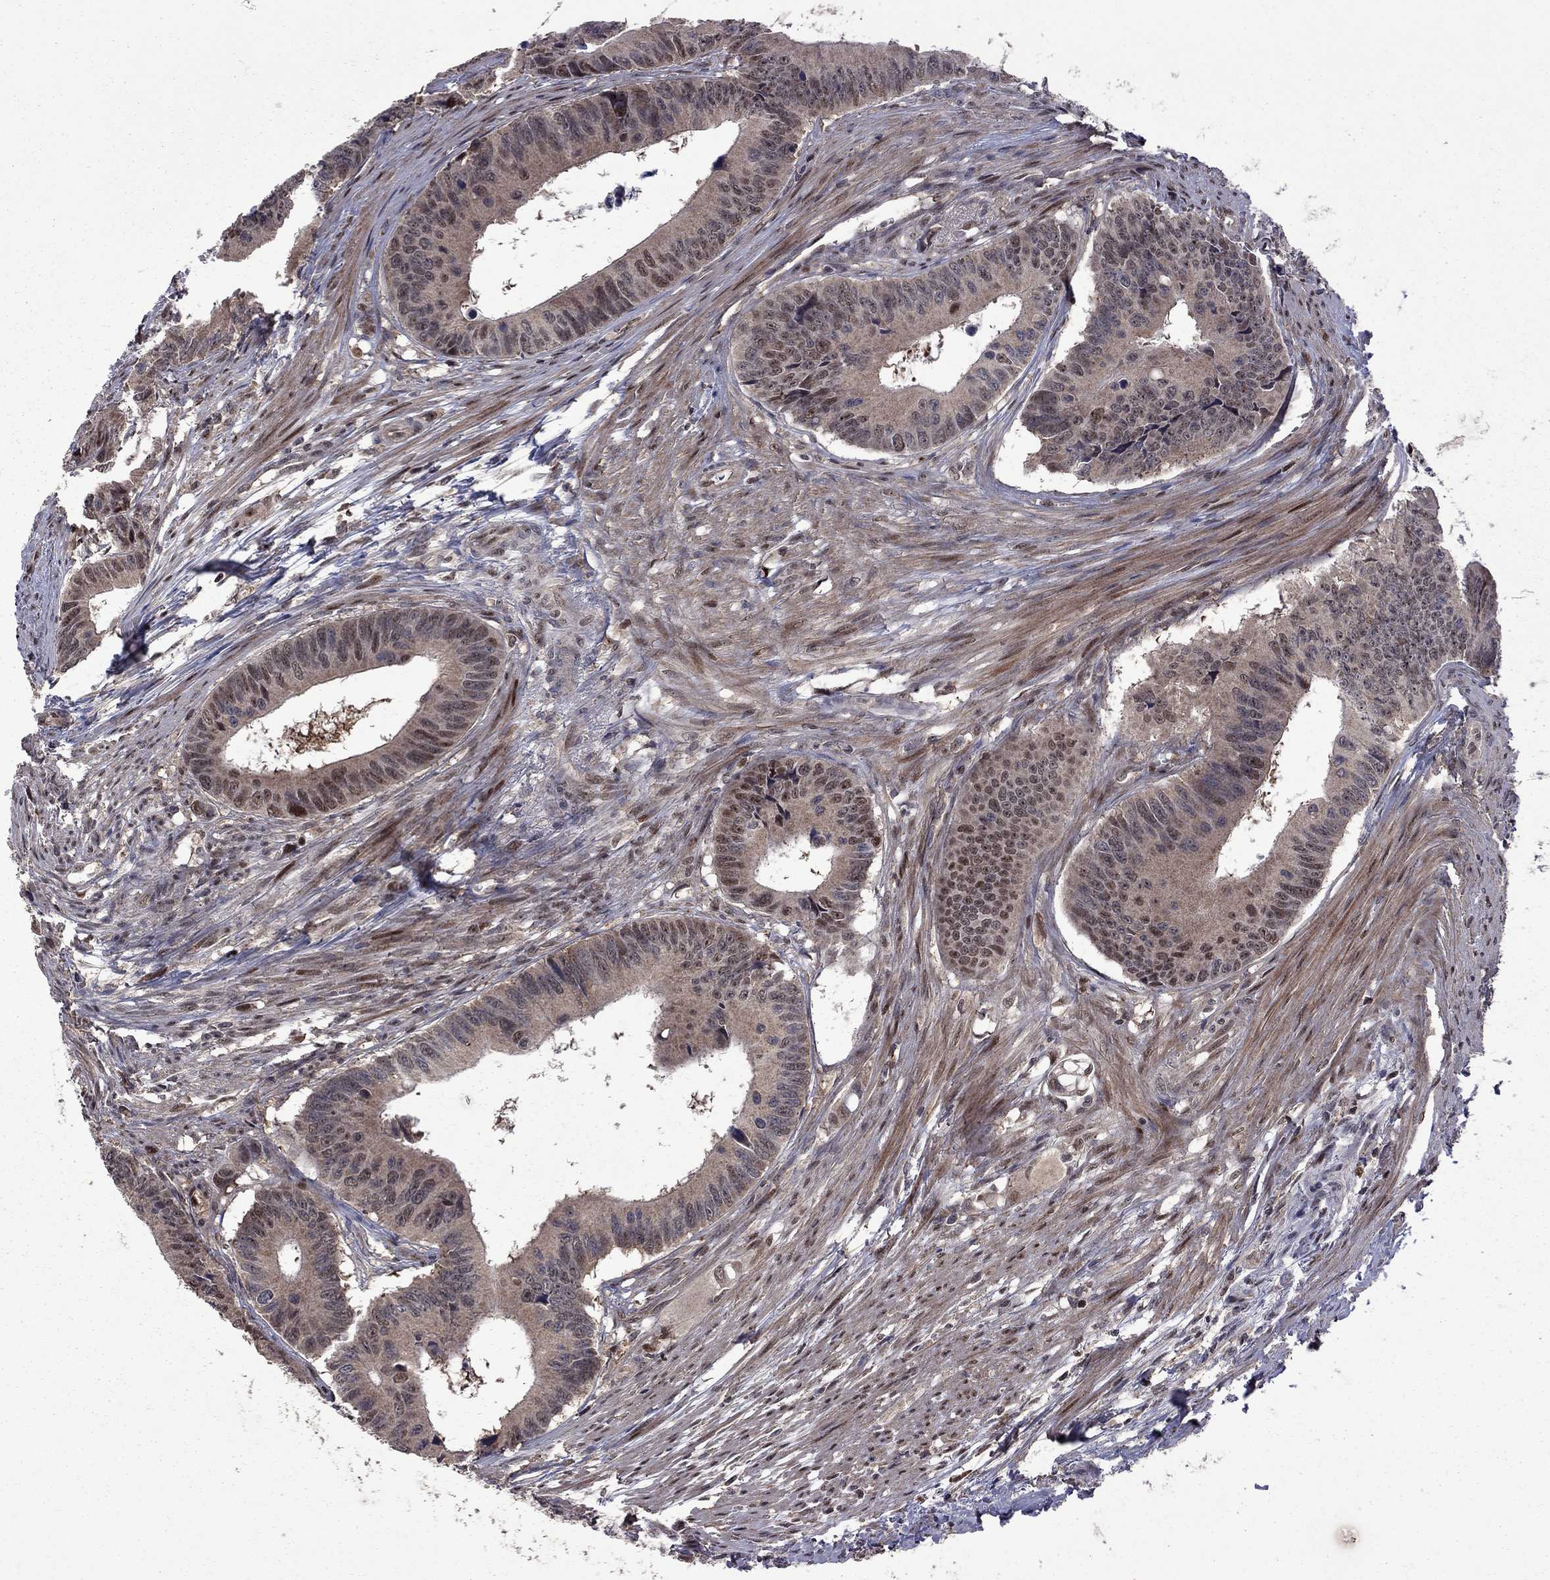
{"staining": {"intensity": "moderate", "quantity": "25%-75%", "location": "cytoplasmic/membranous,nuclear"}, "tissue": "colorectal cancer", "cell_type": "Tumor cells", "image_type": "cancer", "snomed": [{"axis": "morphology", "description": "Adenocarcinoma, NOS"}, {"axis": "topography", "description": "Colon"}], "caption": "Moderate cytoplasmic/membranous and nuclear positivity is identified in about 25%-75% of tumor cells in colorectal cancer (adenocarcinoma).", "gene": "IPP", "patient": {"sex": "female", "age": 87}}